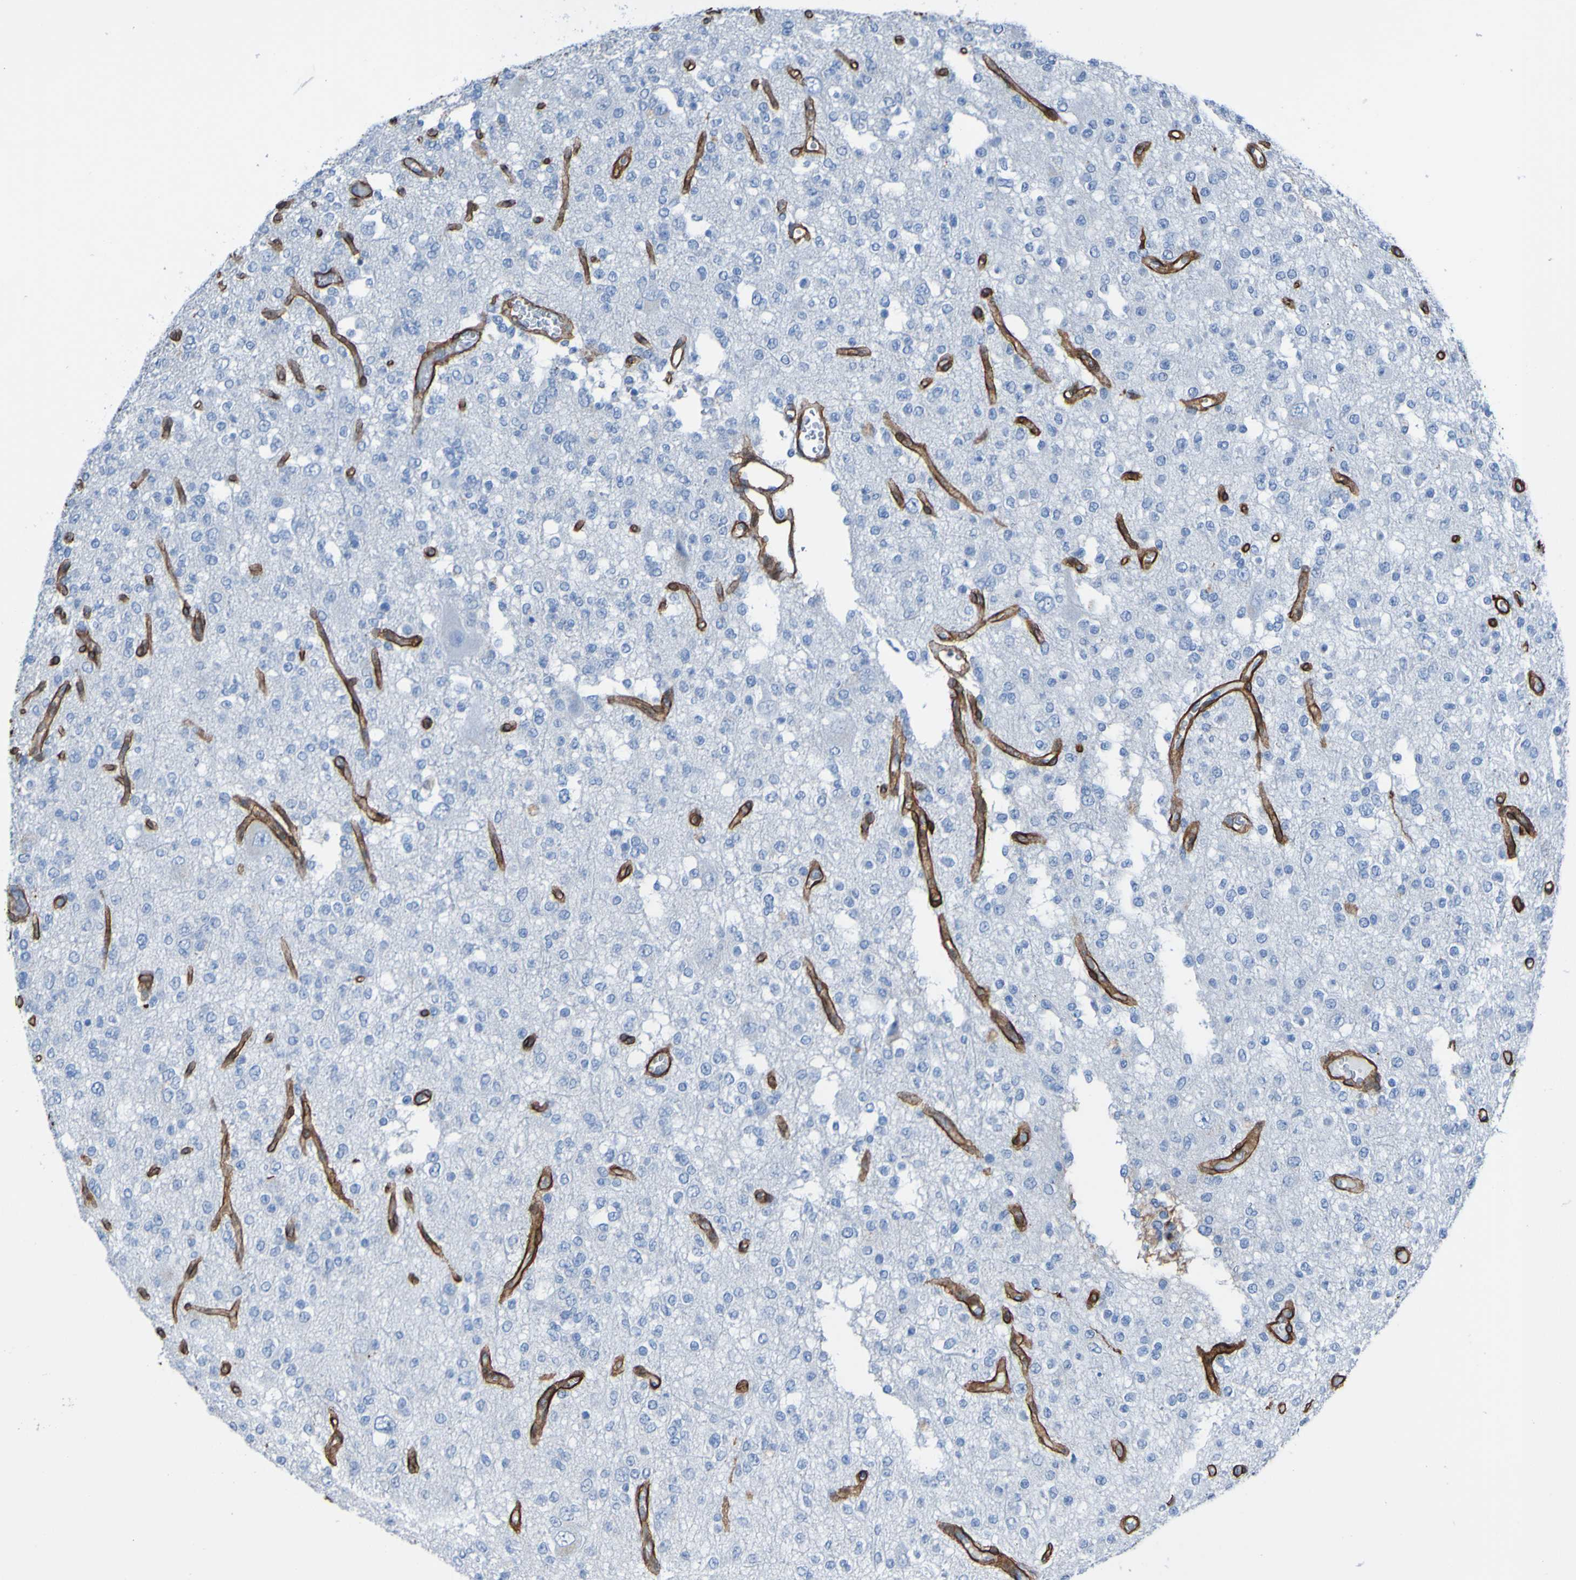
{"staining": {"intensity": "negative", "quantity": "none", "location": "none"}, "tissue": "glioma", "cell_type": "Tumor cells", "image_type": "cancer", "snomed": [{"axis": "morphology", "description": "Glioma, malignant, Low grade"}, {"axis": "topography", "description": "Brain"}], "caption": "Tumor cells are negative for brown protein staining in glioma.", "gene": "COL4A2", "patient": {"sex": "male", "age": 38}}